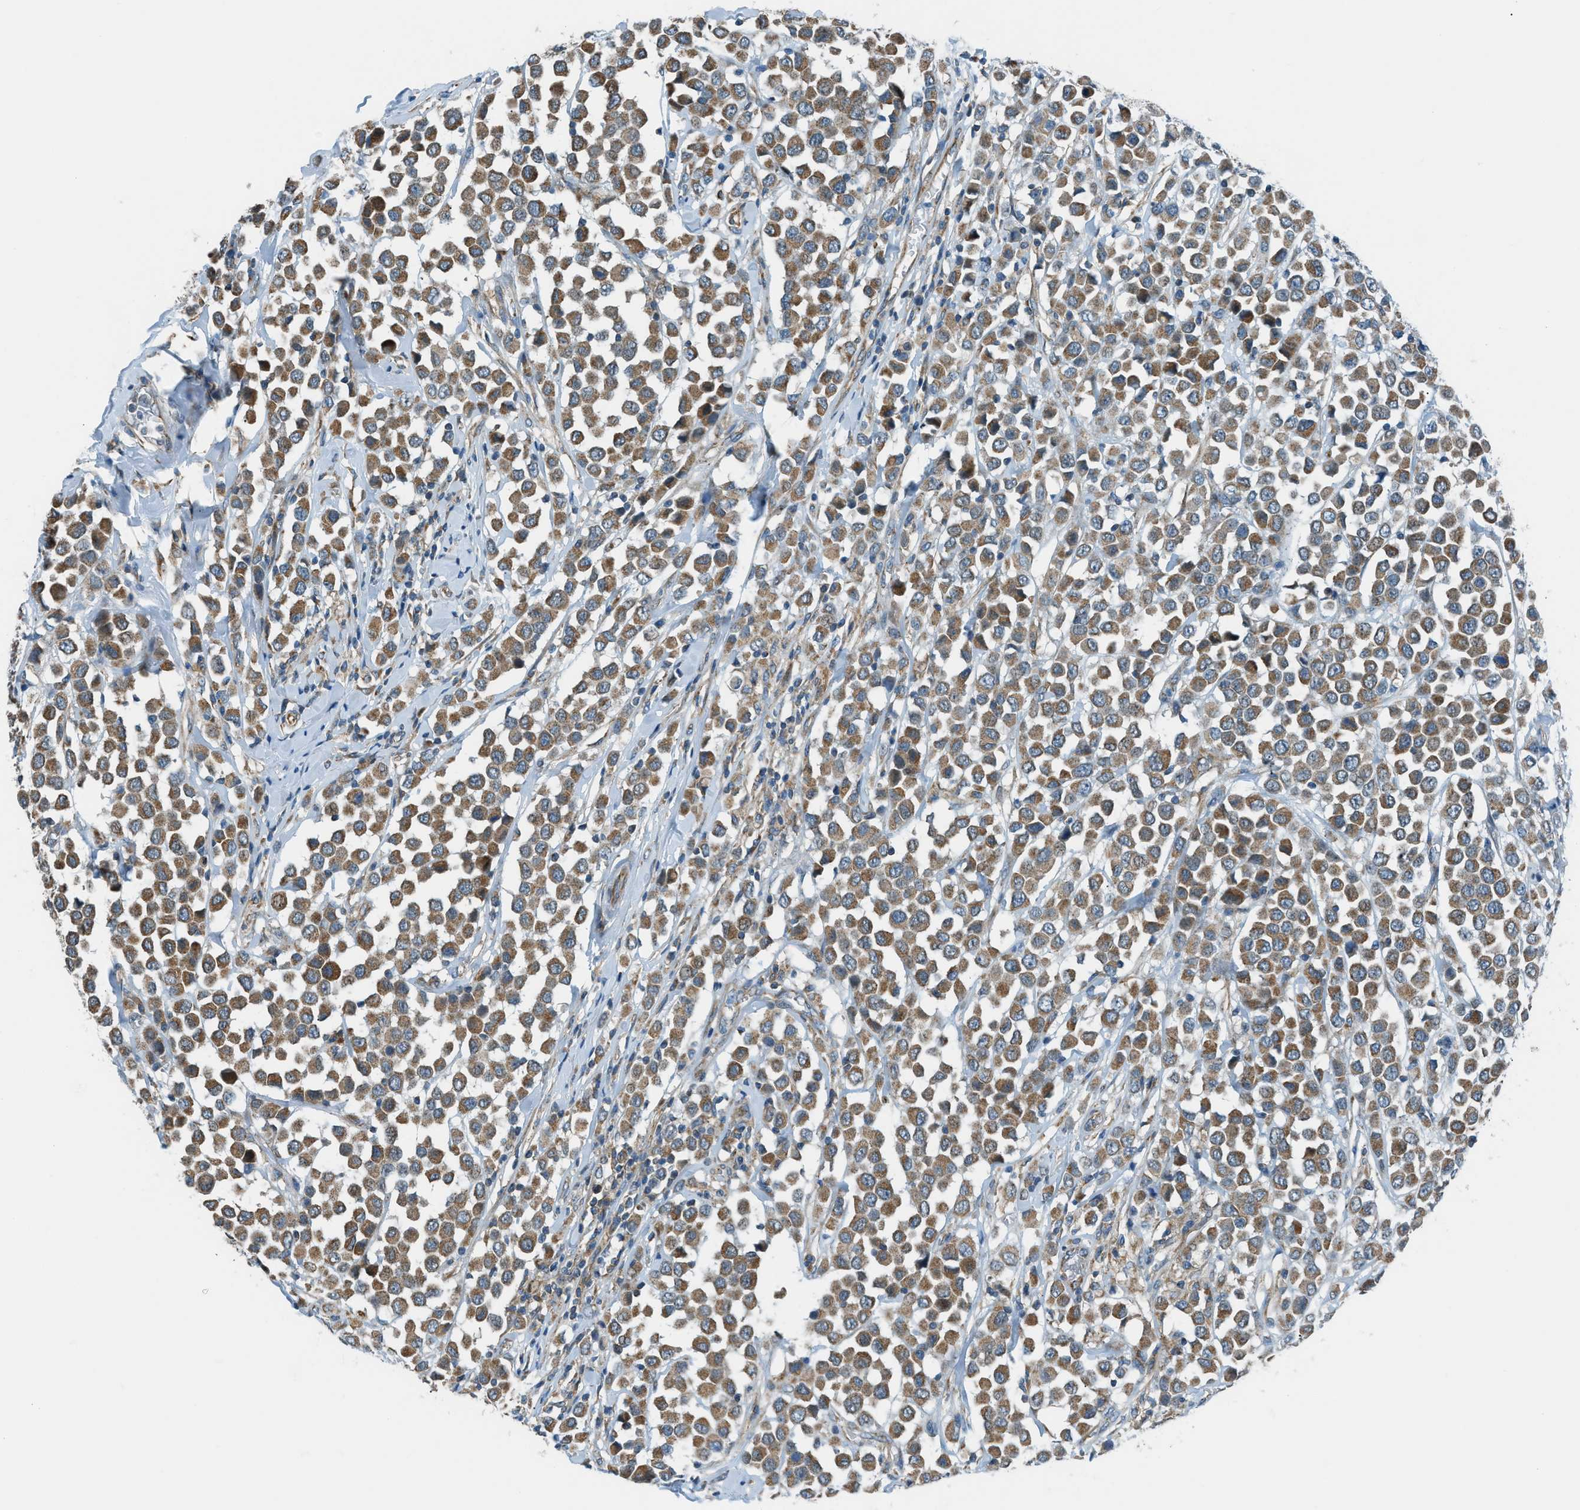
{"staining": {"intensity": "moderate", "quantity": ">75%", "location": "cytoplasmic/membranous"}, "tissue": "breast cancer", "cell_type": "Tumor cells", "image_type": "cancer", "snomed": [{"axis": "morphology", "description": "Duct carcinoma"}, {"axis": "topography", "description": "Breast"}], "caption": "Immunohistochemical staining of human breast cancer (invasive ductal carcinoma) demonstrates medium levels of moderate cytoplasmic/membranous expression in approximately >75% of tumor cells.", "gene": "PIGG", "patient": {"sex": "female", "age": 61}}